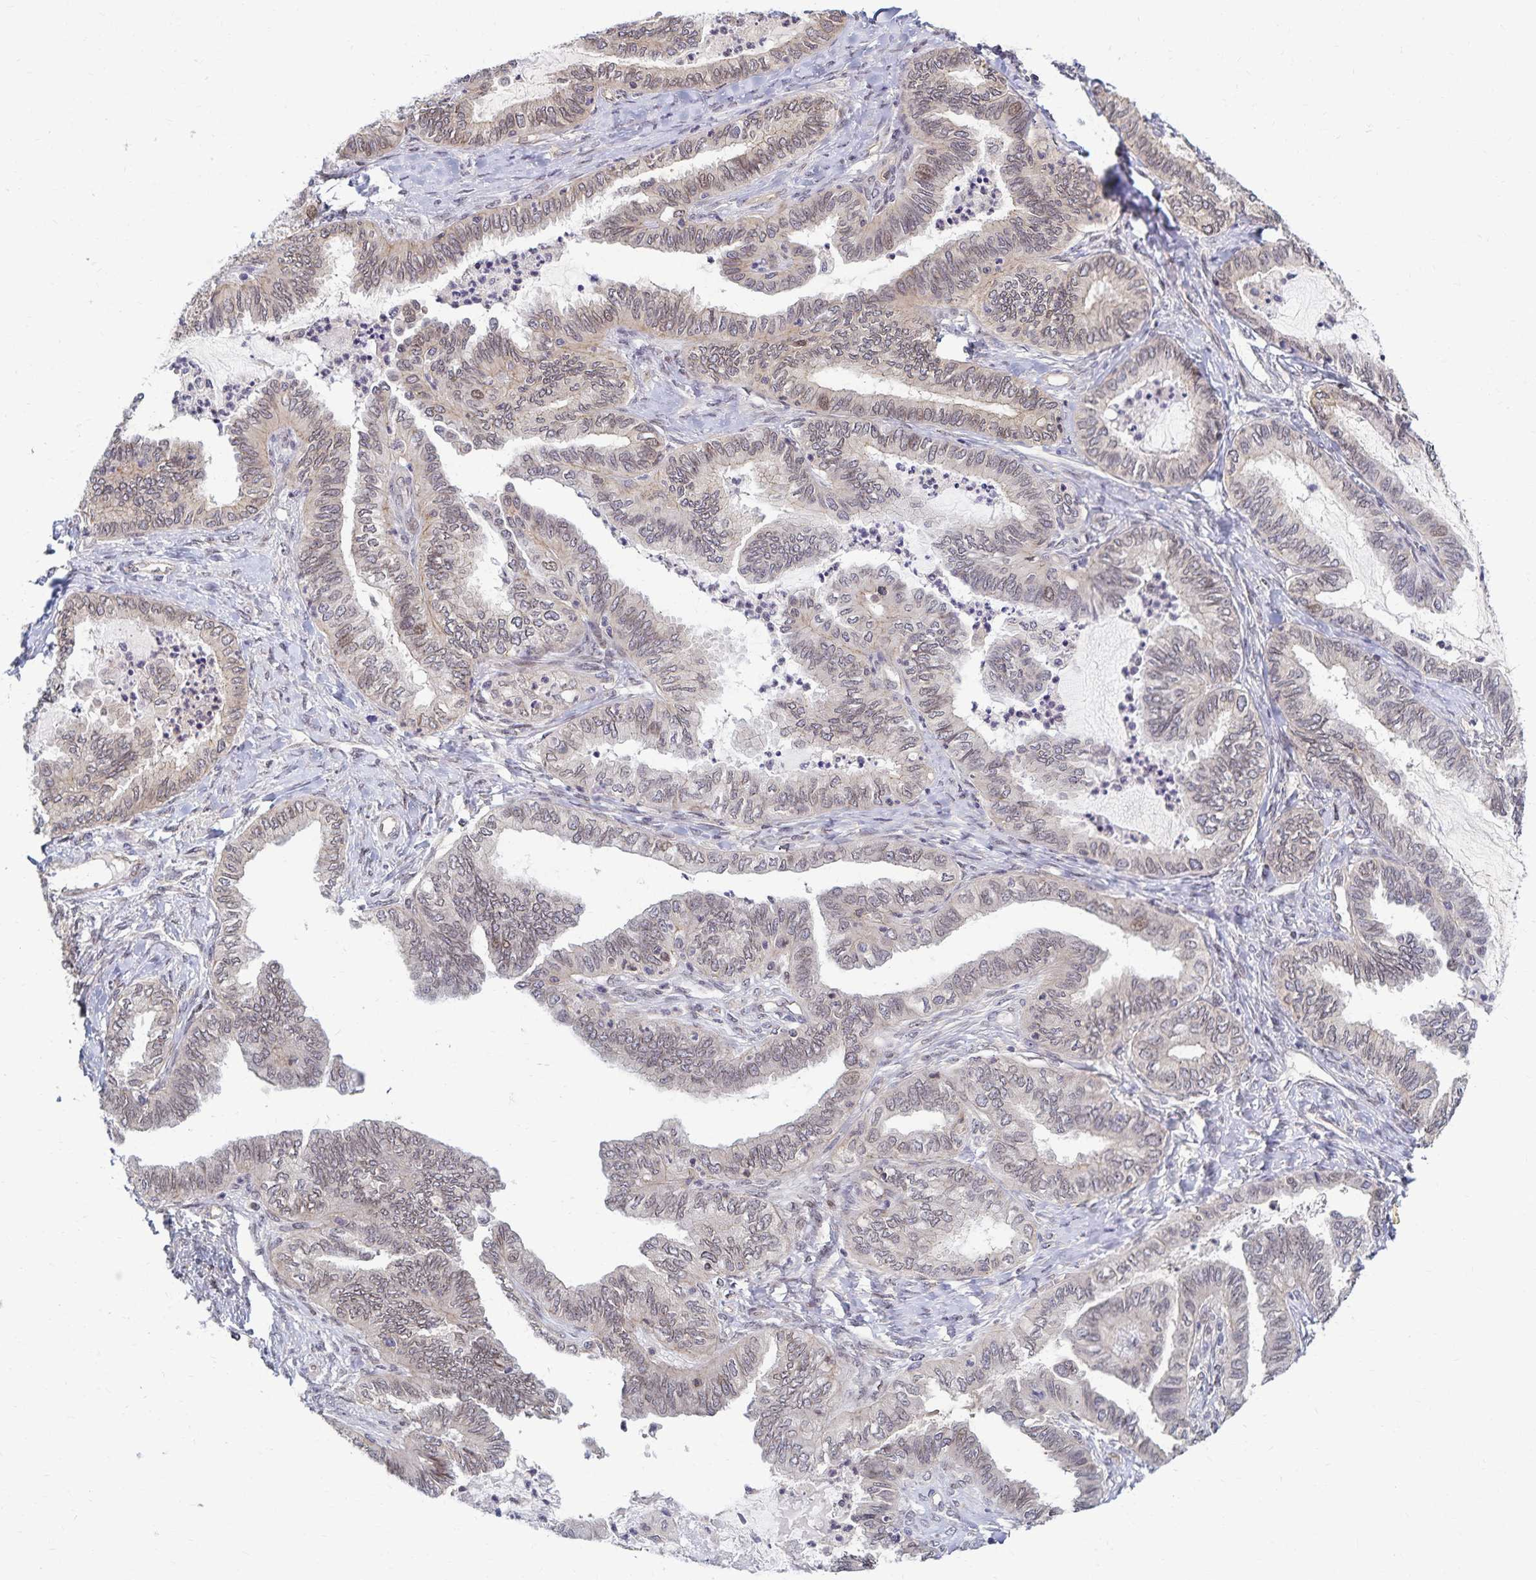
{"staining": {"intensity": "negative", "quantity": "none", "location": "none"}, "tissue": "ovarian cancer", "cell_type": "Tumor cells", "image_type": "cancer", "snomed": [{"axis": "morphology", "description": "Carcinoma, endometroid"}, {"axis": "topography", "description": "Ovary"}], "caption": "A photomicrograph of endometroid carcinoma (ovarian) stained for a protein shows no brown staining in tumor cells.", "gene": "RAB9B", "patient": {"sex": "female", "age": 70}}